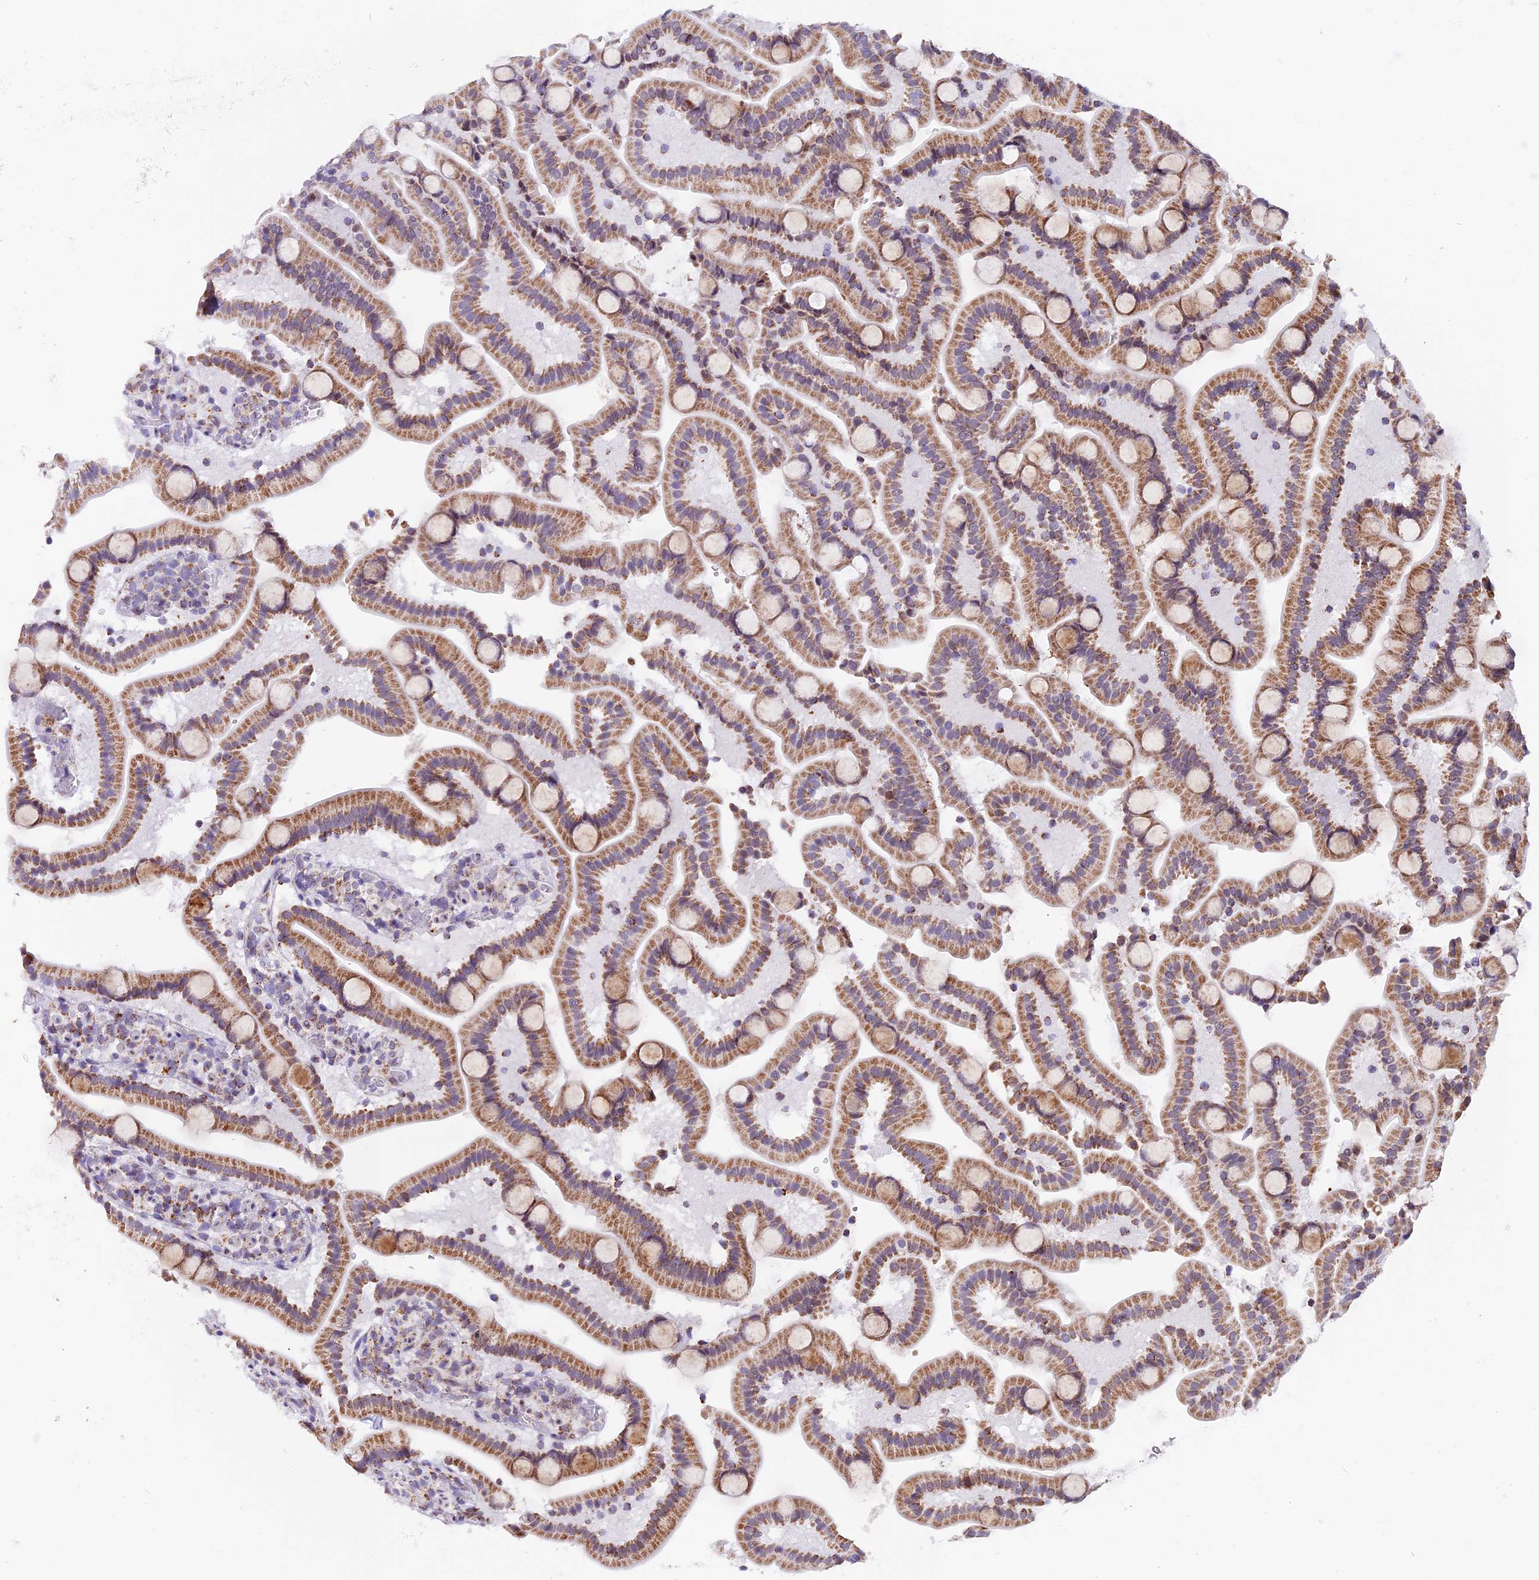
{"staining": {"intensity": "moderate", "quantity": ">75%", "location": "cytoplasmic/membranous"}, "tissue": "duodenum", "cell_type": "Glandular cells", "image_type": "normal", "snomed": [{"axis": "morphology", "description": "Normal tissue, NOS"}, {"axis": "topography", "description": "Duodenum"}], "caption": "About >75% of glandular cells in unremarkable duodenum demonstrate moderate cytoplasmic/membranous protein staining as visualized by brown immunohistochemical staining.", "gene": "TFAM", "patient": {"sex": "male", "age": 55}}